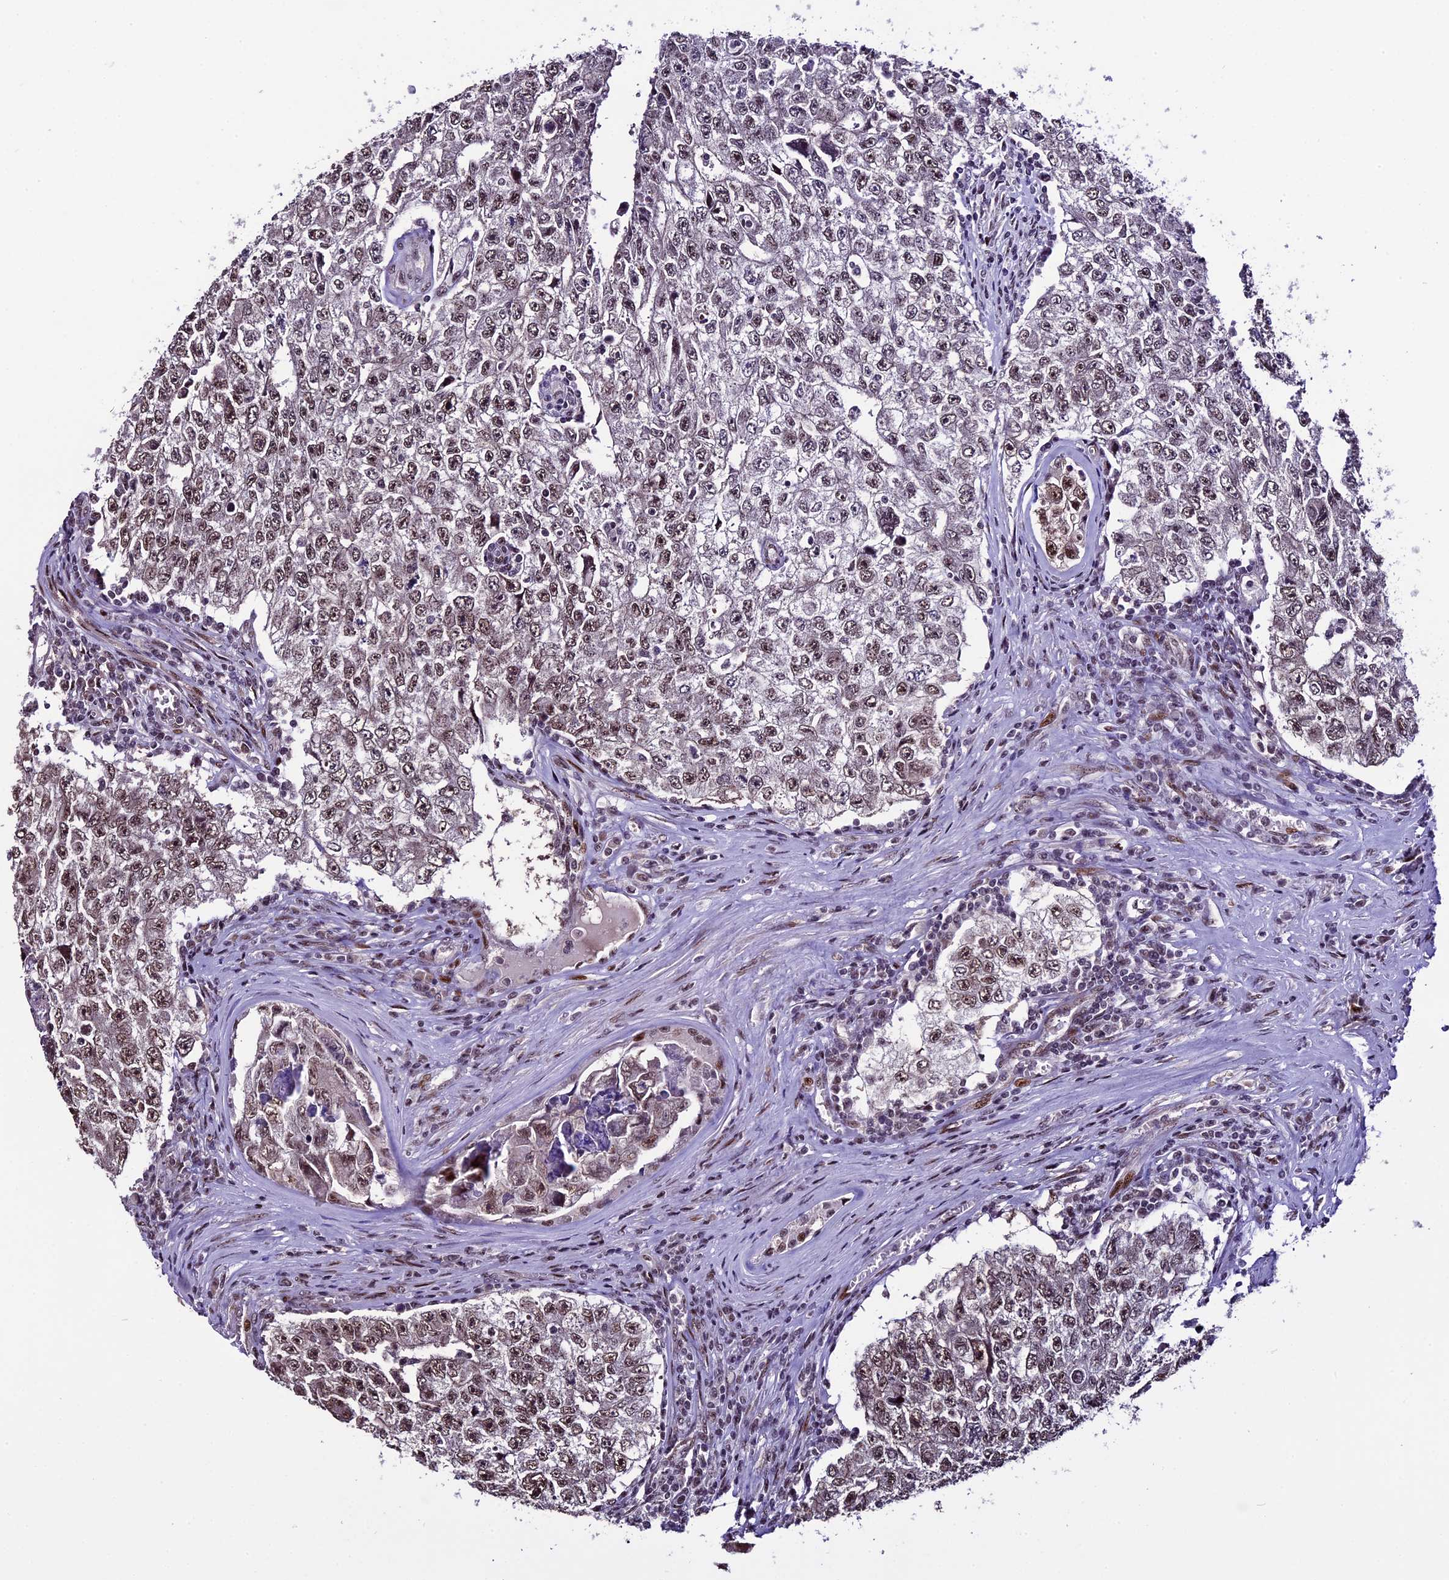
{"staining": {"intensity": "moderate", "quantity": ">75%", "location": "nuclear"}, "tissue": "testis cancer", "cell_type": "Tumor cells", "image_type": "cancer", "snomed": [{"axis": "morphology", "description": "Carcinoma, Embryonal, NOS"}, {"axis": "topography", "description": "Testis"}], "caption": "Embryonal carcinoma (testis) stained with a protein marker exhibits moderate staining in tumor cells.", "gene": "TCP11L2", "patient": {"sex": "male", "age": 17}}